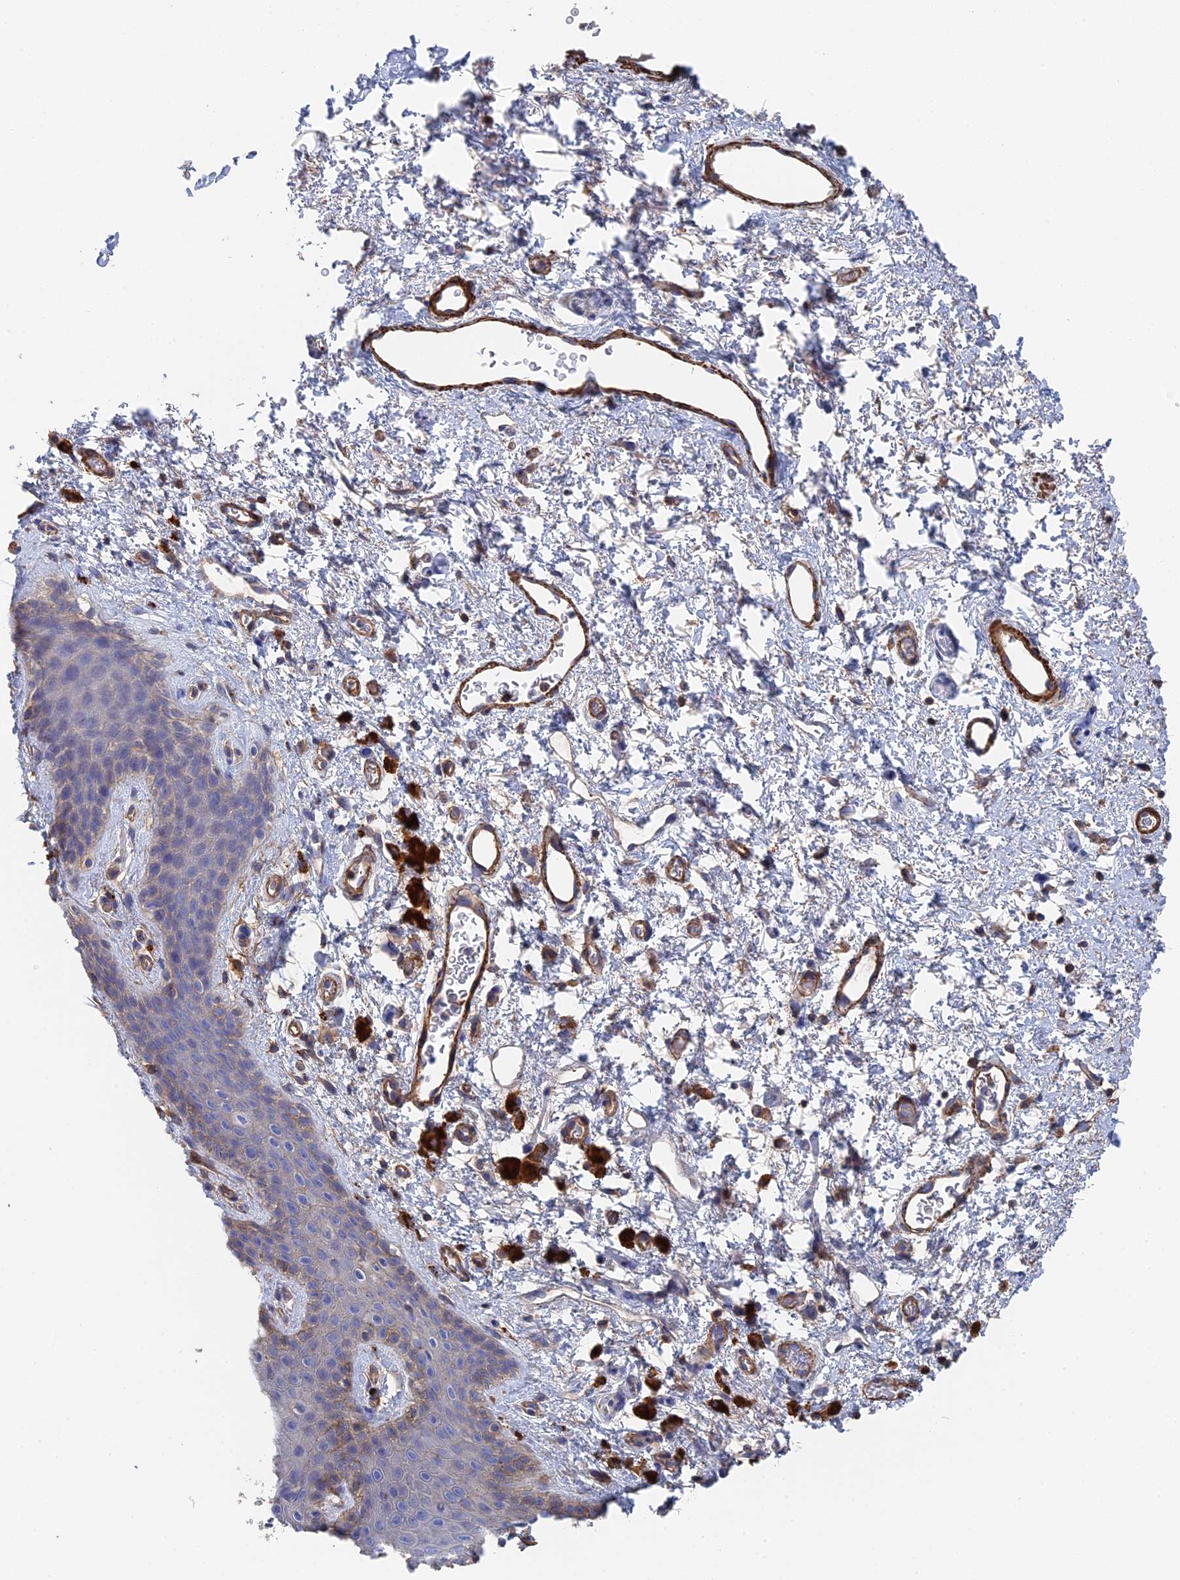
{"staining": {"intensity": "moderate", "quantity": "<25%", "location": "cytoplasmic/membranous"}, "tissue": "skin", "cell_type": "Epidermal cells", "image_type": "normal", "snomed": [{"axis": "morphology", "description": "Normal tissue, NOS"}, {"axis": "topography", "description": "Anal"}], "caption": "Skin stained for a protein (brown) demonstrates moderate cytoplasmic/membranous positive positivity in approximately <25% of epidermal cells.", "gene": "STRA6", "patient": {"sex": "female", "age": 46}}